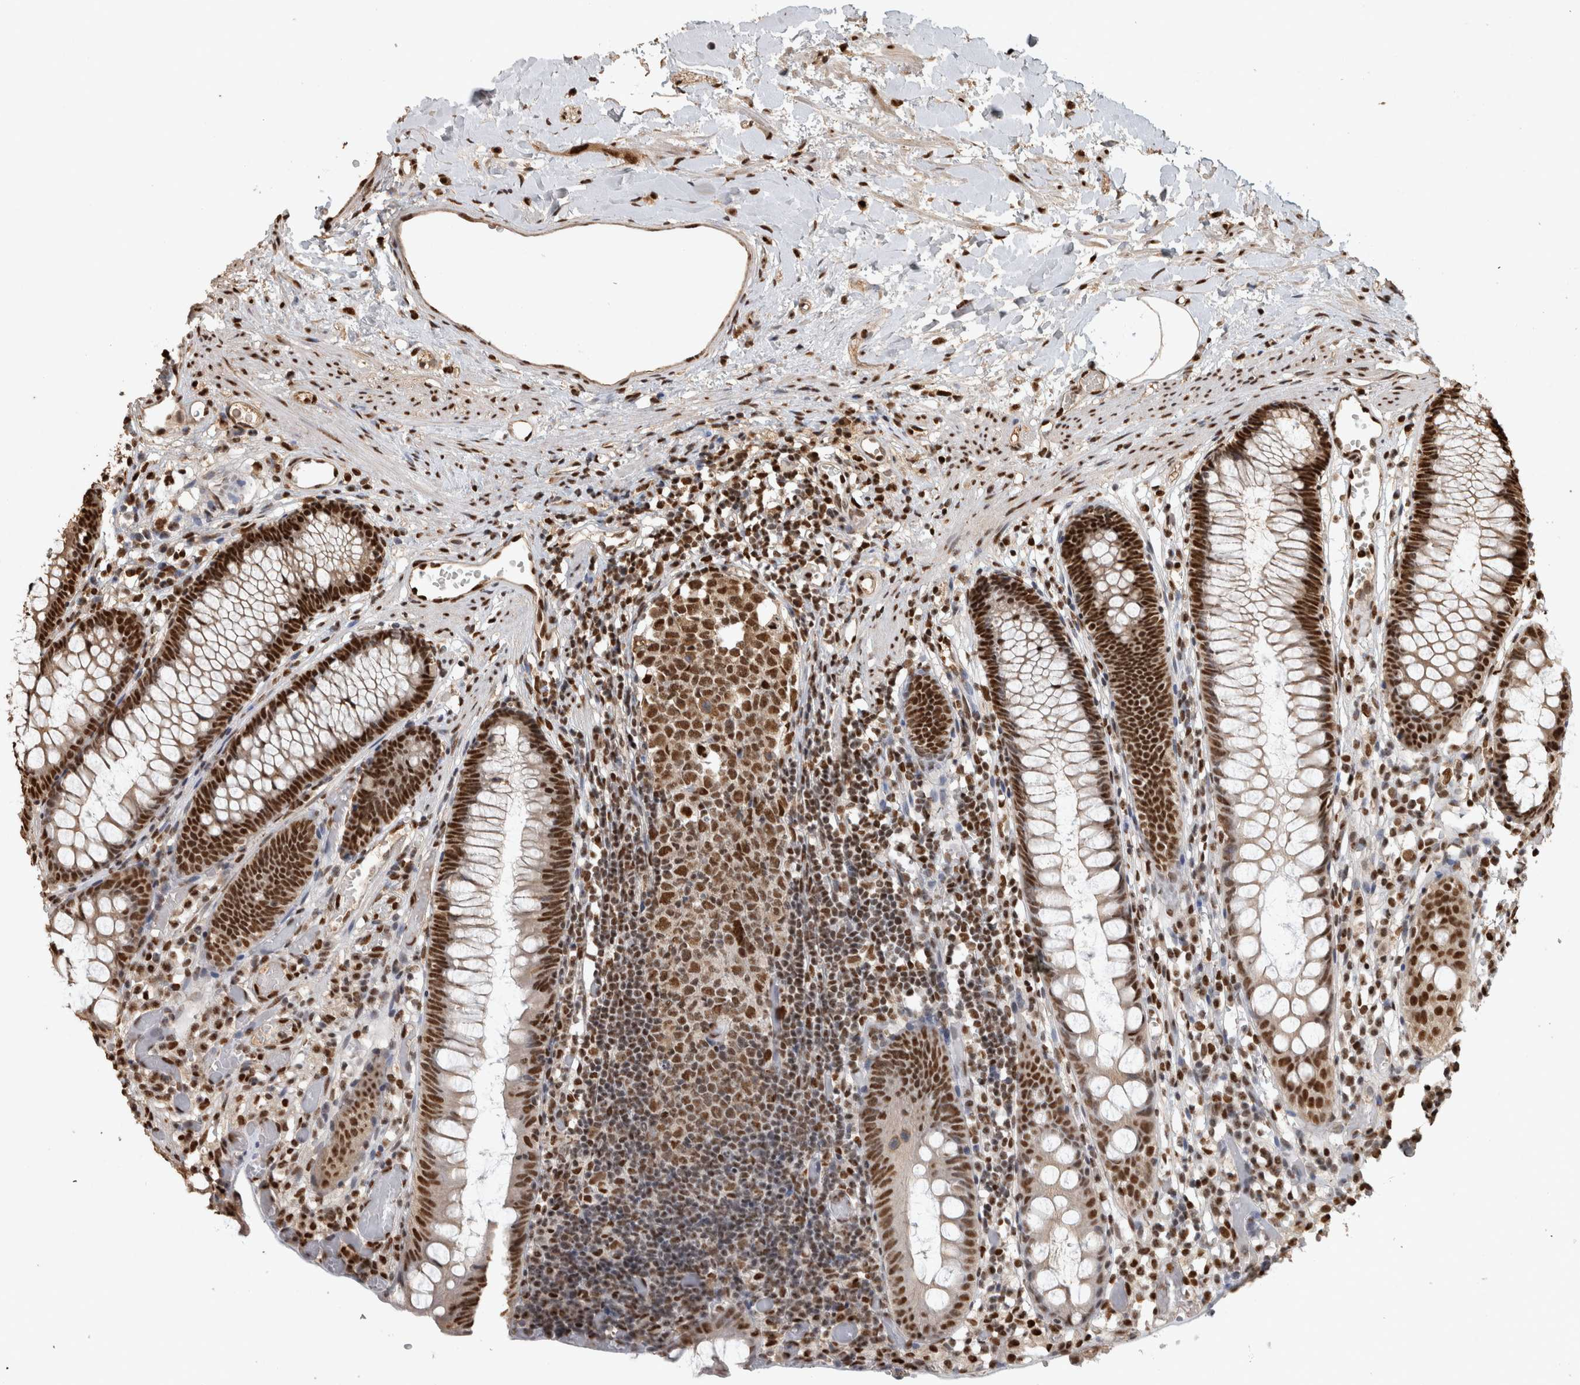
{"staining": {"intensity": "moderate", "quantity": ">75%", "location": "nuclear"}, "tissue": "colon", "cell_type": "Endothelial cells", "image_type": "normal", "snomed": [{"axis": "morphology", "description": "Normal tissue, NOS"}, {"axis": "topography", "description": "Colon"}], "caption": "A medium amount of moderate nuclear expression is appreciated in approximately >75% of endothelial cells in normal colon. Using DAB (3,3'-diaminobenzidine) (brown) and hematoxylin (blue) stains, captured at high magnification using brightfield microscopy.", "gene": "RAD50", "patient": {"sex": "male", "age": 14}}